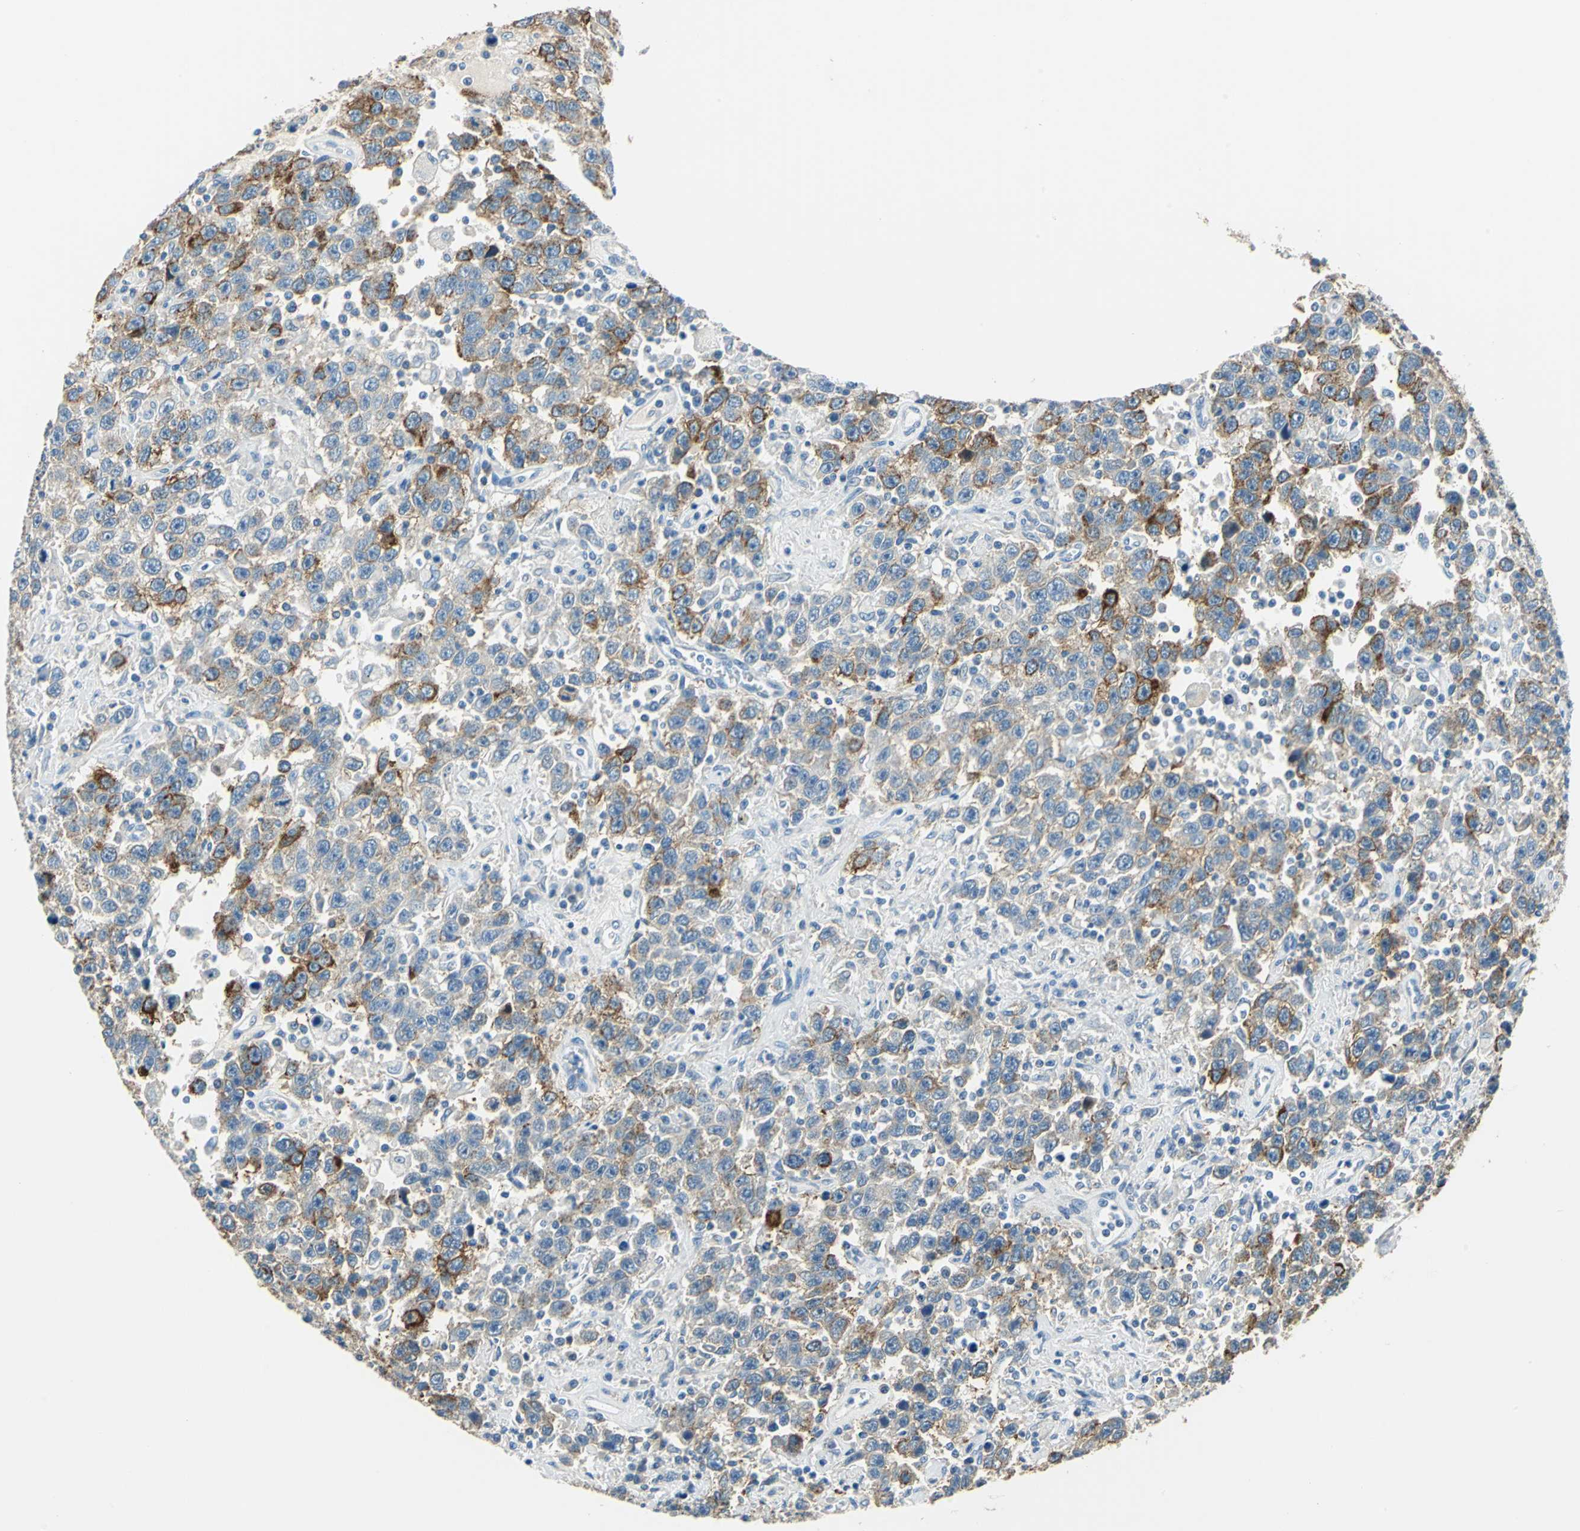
{"staining": {"intensity": "moderate", "quantity": ">75%", "location": "cytoplasmic/membranous"}, "tissue": "testis cancer", "cell_type": "Tumor cells", "image_type": "cancer", "snomed": [{"axis": "morphology", "description": "Seminoma, NOS"}, {"axis": "topography", "description": "Testis"}], "caption": "Immunohistochemical staining of human testis seminoma shows moderate cytoplasmic/membranous protein expression in approximately >75% of tumor cells. Immunohistochemistry stains the protein of interest in brown and the nuclei are stained blue.", "gene": "AKAP12", "patient": {"sex": "male", "age": 41}}